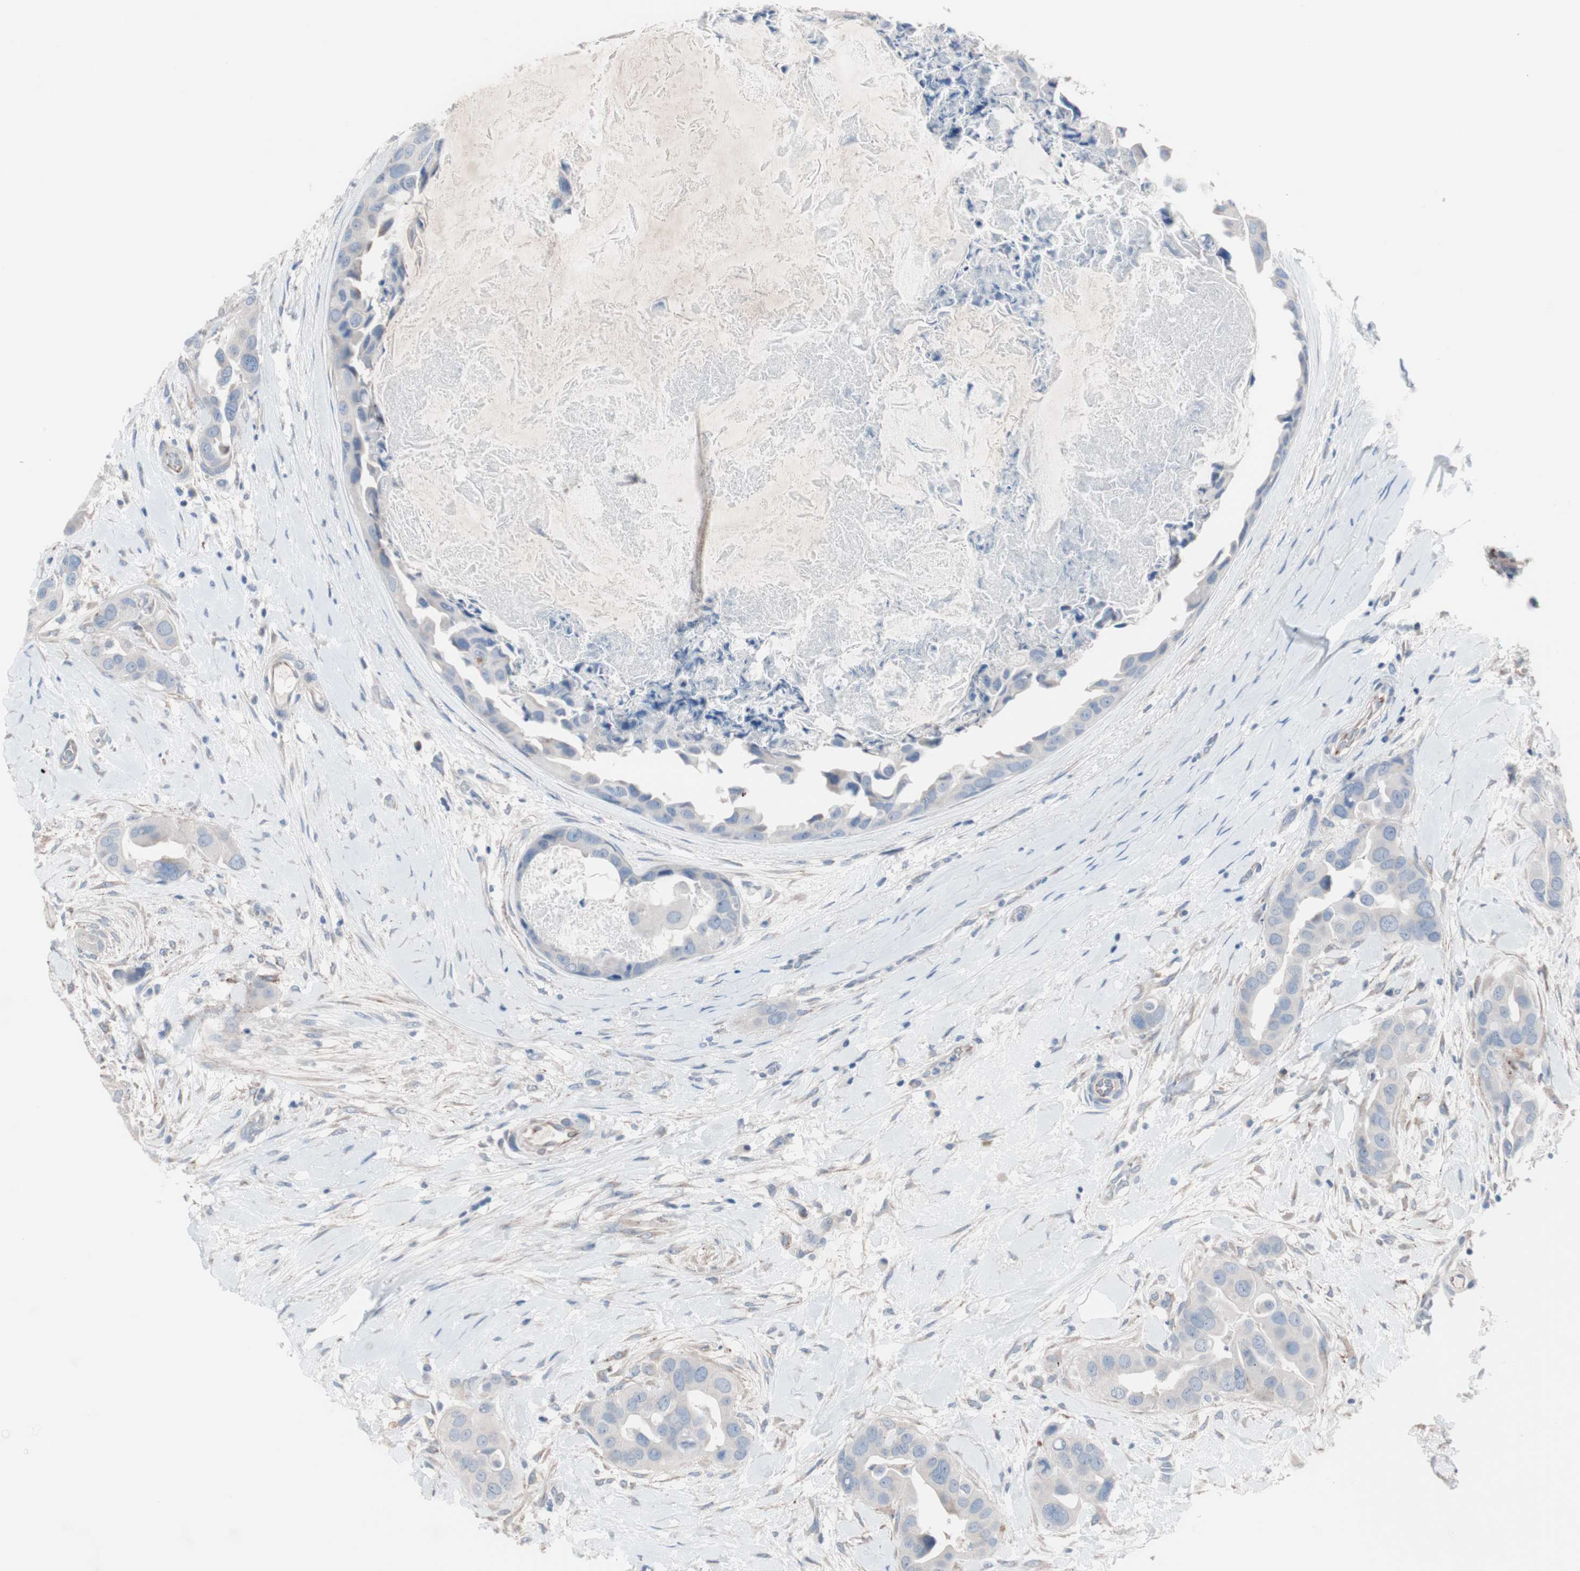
{"staining": {"intensity": "negative", "quantity": "none", "location": "none"}, "tissue": "breast cancer", "cell_type": "Tumor cells", "image_type": "cancer", "snomed": [{"axis": "morphology", "description": "Duct carcinoma"}, {"axis": "topography", "description": "Breast"}], "caption": "The micrograph shows no staining of tumor cells in breast invasive ductal carcinoma.", "gene": "ULBP1", "patient": {"sex": "female", "age": 40}}